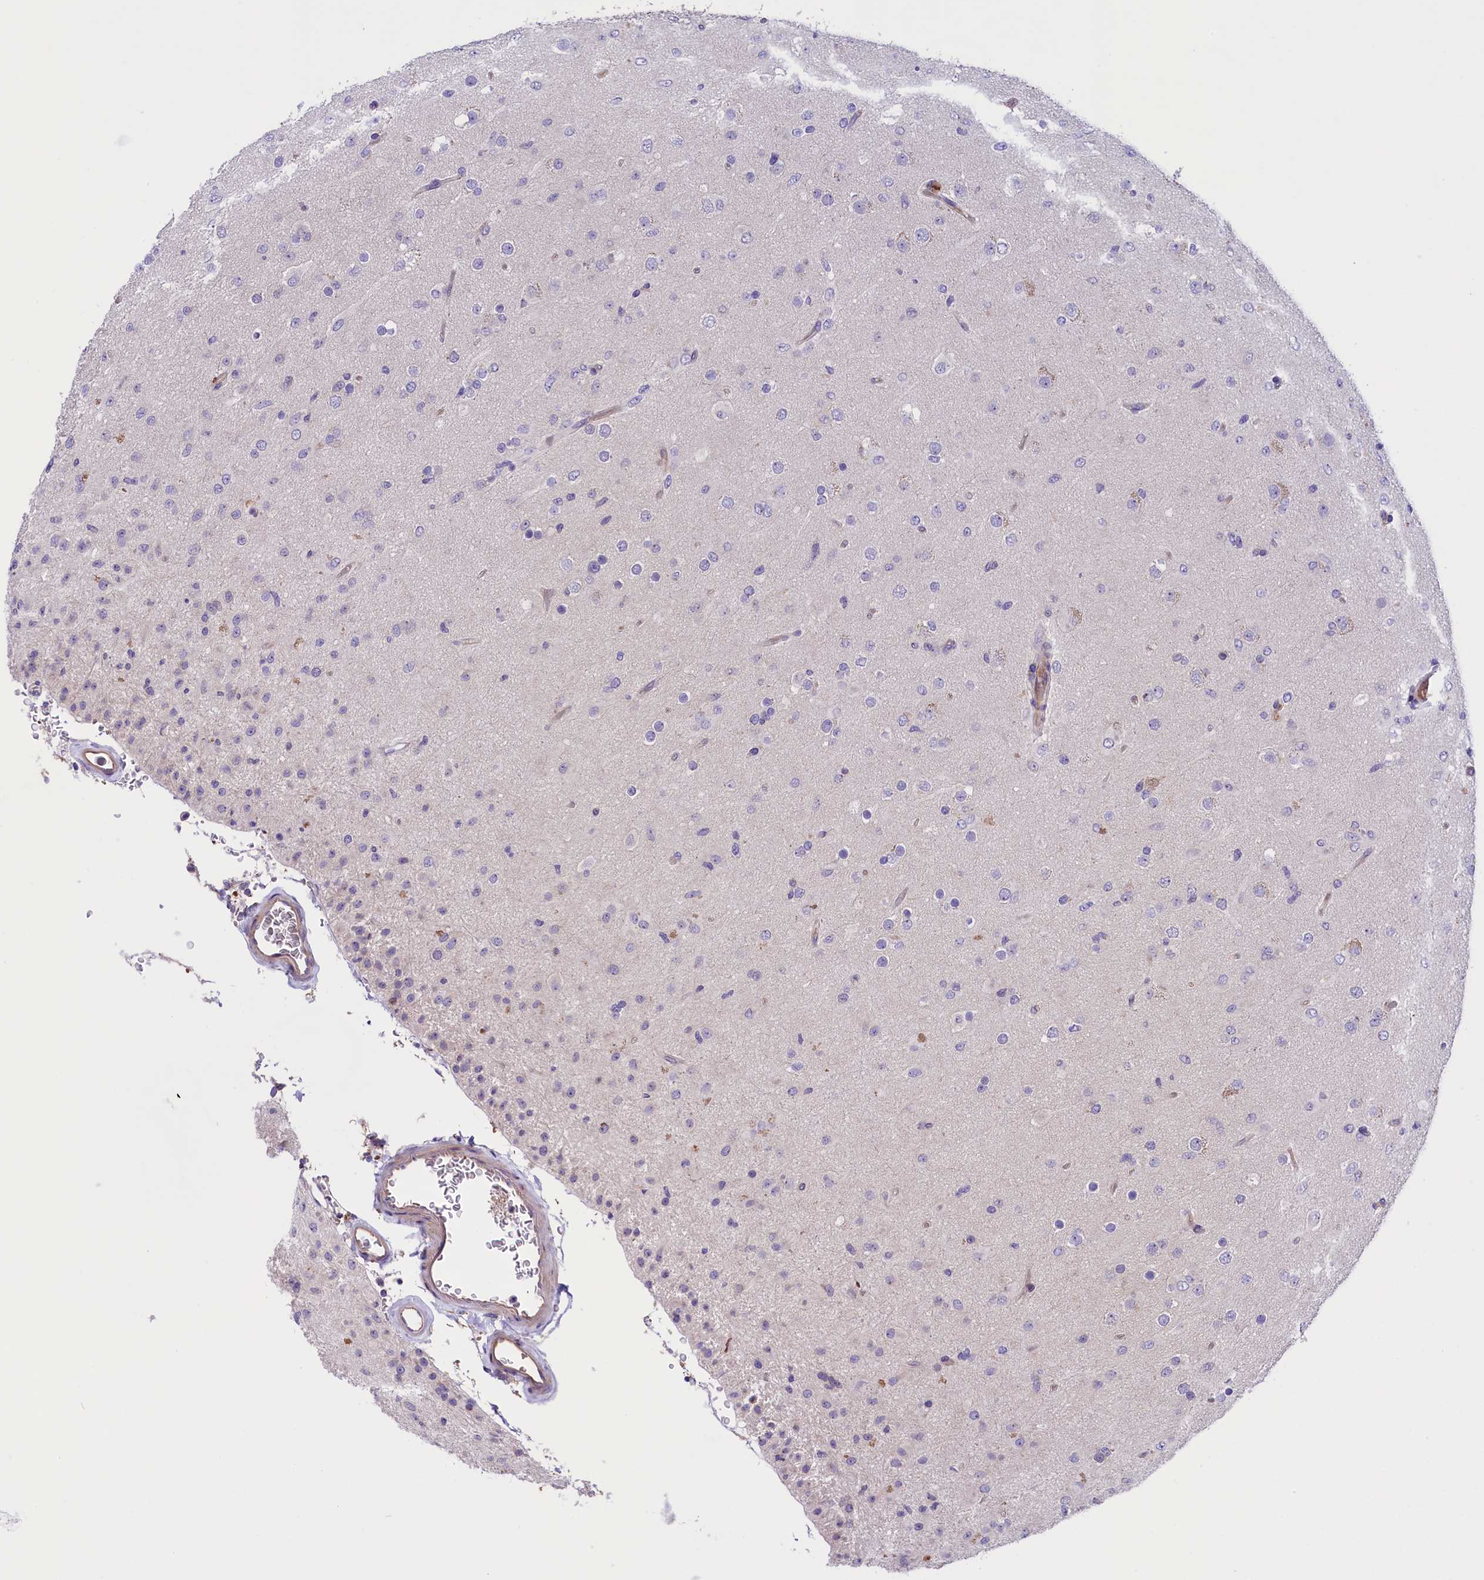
{"staining": {"intensity": "negative", "quantity": "none", "location": "none"}, "tissue": "glioma", "cell_type": "Tumor cells", "image_type": "cancer", "snomed": [{"axis": "morphology", "description": "Glioma, malignant, Low grade"}, {"axis": "topography", "description": "Brain"}], "caption": "Tumor cells are negative for brown protein staining in glioma.", "gene": "CCDC32", "patient": {"sex": "male", "age": 65}}